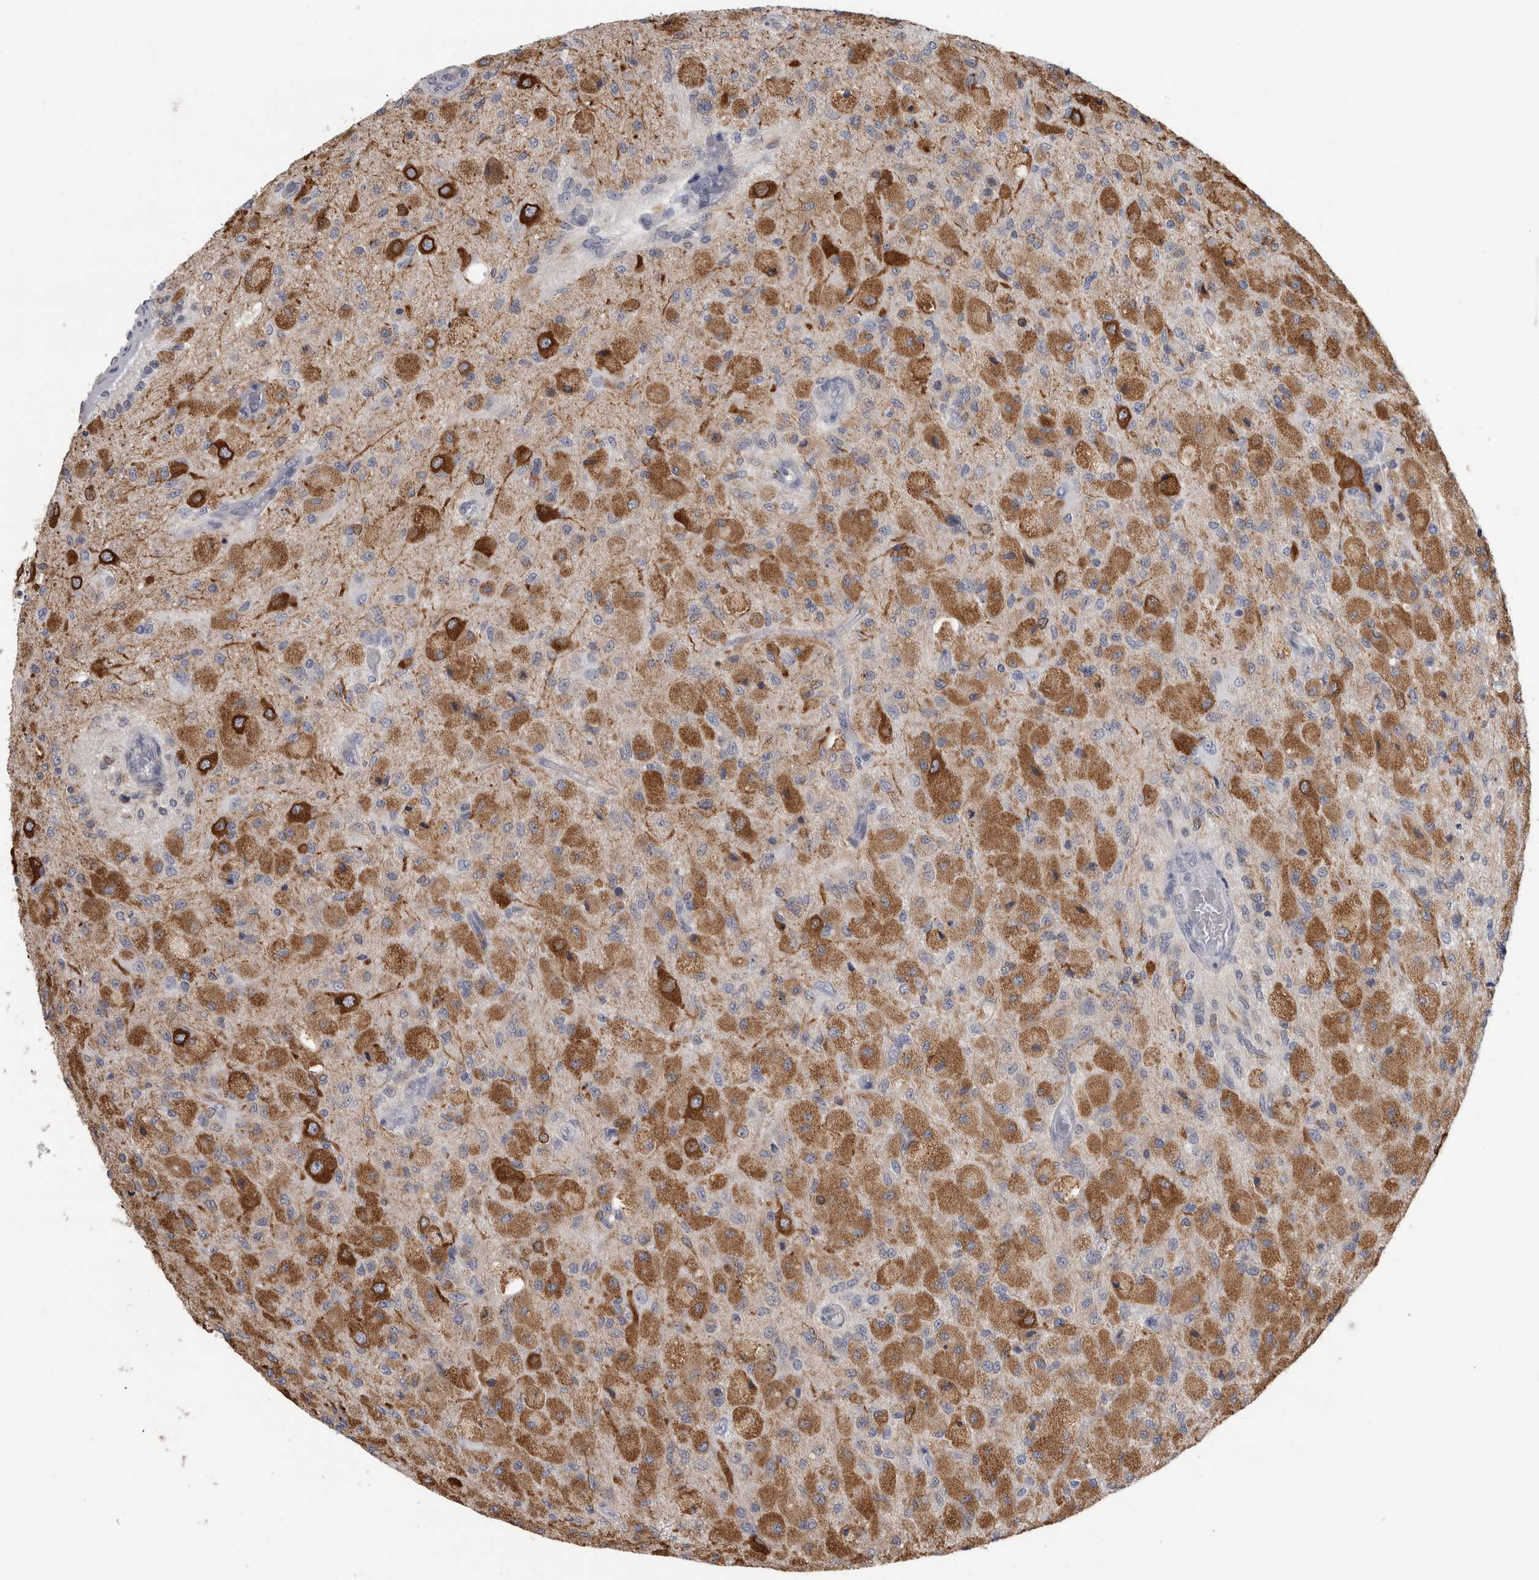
{"staining": {"intensity": "moderate", "quantity": "25%-75%", "location": "cytoplasmic/membranous"}, "tissue": "glioma", "cell_type": "Tumor cells", "image_type": "cancer", "snomed": [{"axis": "morphology", "description": "Normal tissue, NOS"}, {"axis": "morphology", "description": "Glioma, malignant, High grade"}, {"axis": "topography", "description": "Cerebral cortex"}], "caption": "Human glioma stained with a brown dye displays moderate cytoplasmic/membranous positive positivity in about 25%-75% of tumor cells.", "gene": "TMEM242", "patient": {"sex": "male", "age": 77}}